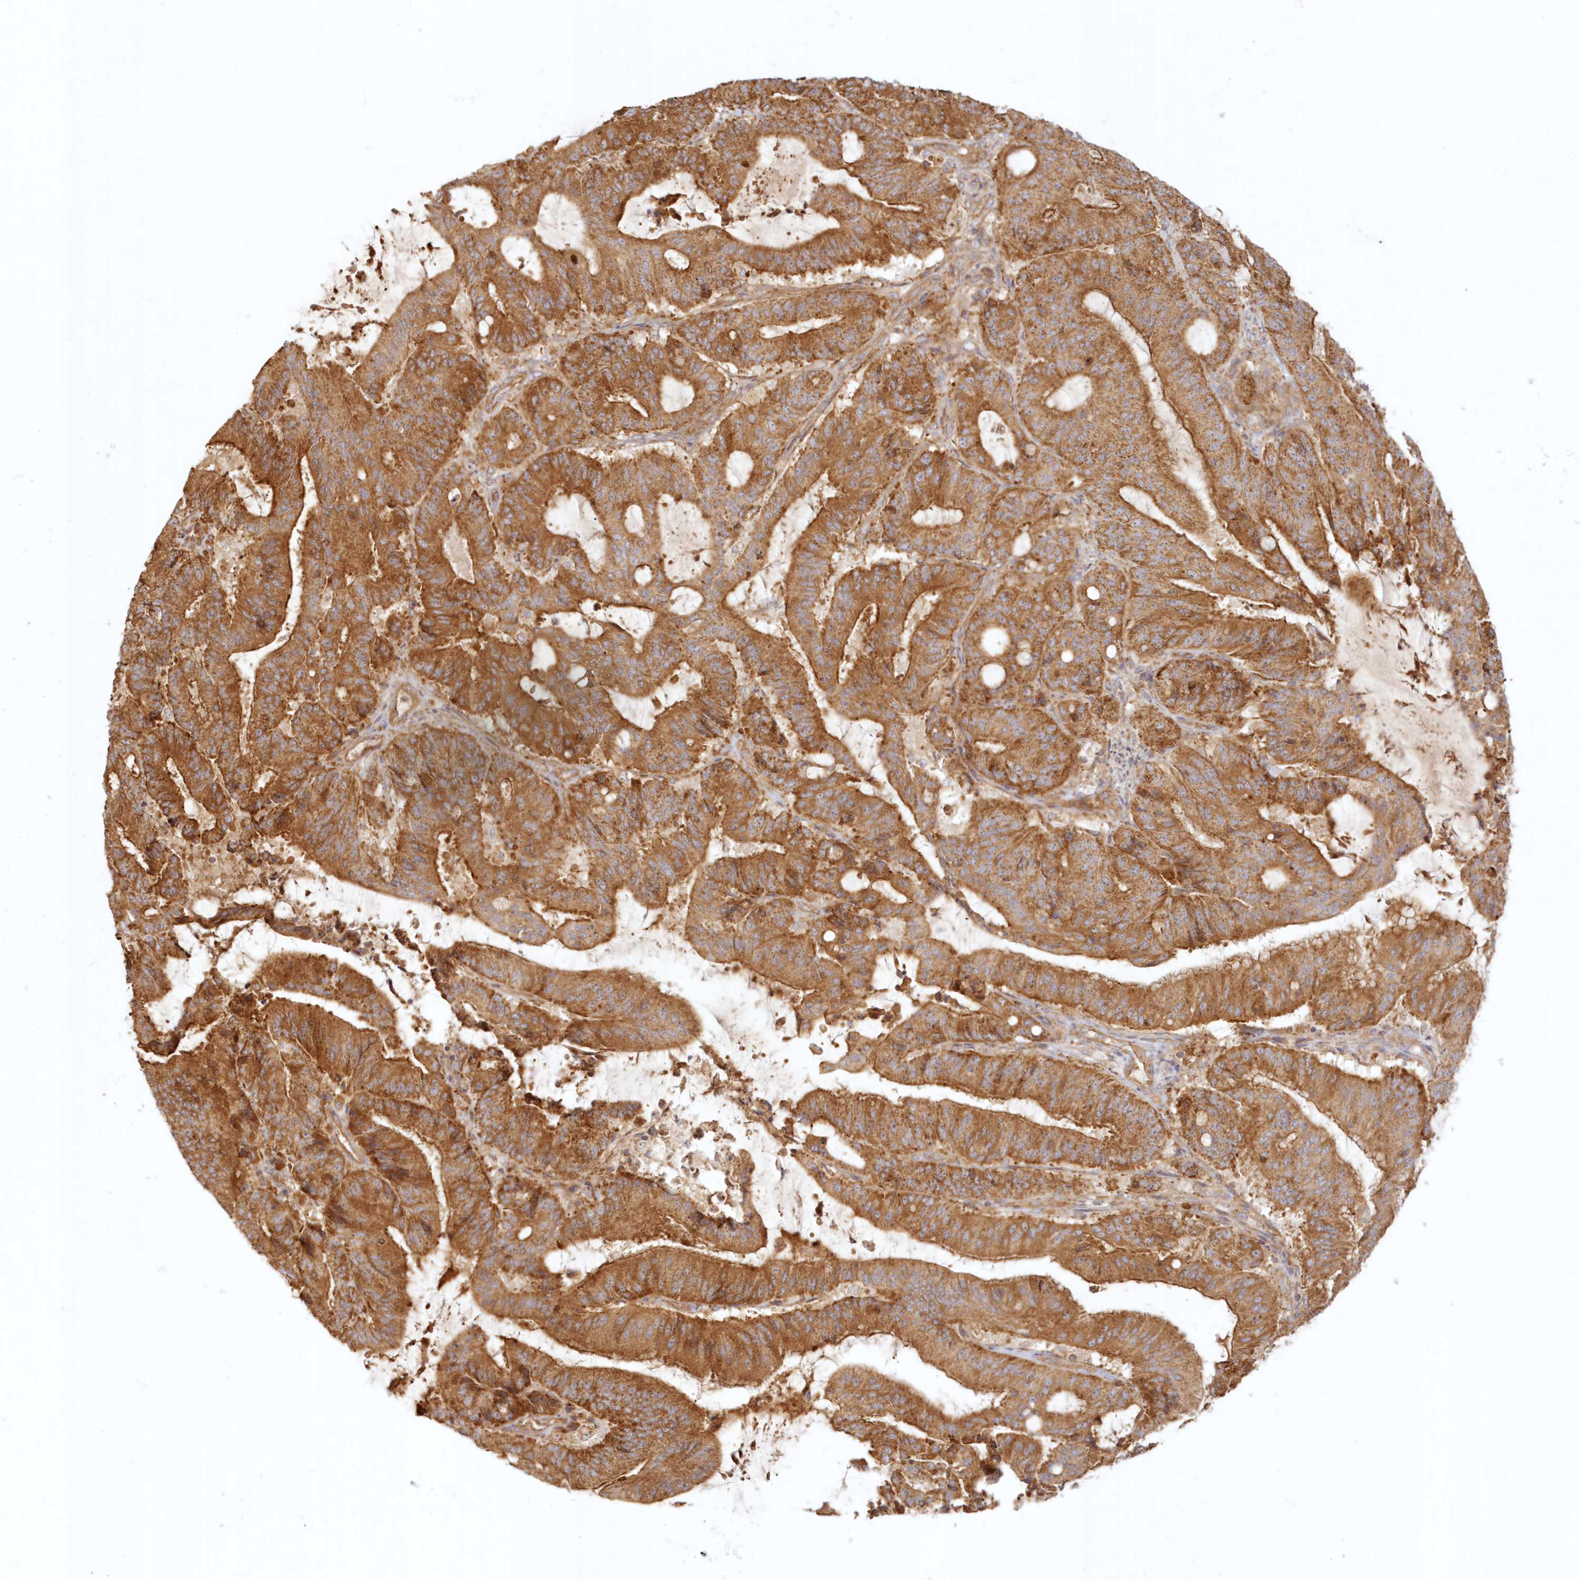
{"staining": {"intensity": "strong", "quantity": ">75%", "location": "cytoplasmic/membranous"}, "tissue": "liver cancer", "cell_type": "Tumor cells", "image_type": "cancer", "snomed": [{"axis": "morphology", "description": "Normal tissue, NOS"}, {"axis": "morphology", "description": "Cholangiocarcinoma"}, {"axis": "topography", "description": "Liver"}, {"axis": "topography", "description": "Peripheral nerve tissue"}], "caption": "This image displays IHC staining of liver cholangiocarcinoma, with high strong cytoplasmic/membranous staining in approximately >75% of tumor cells.", "gene": "KIAA0232", "patient": {"sex": "female", "age": 73}}